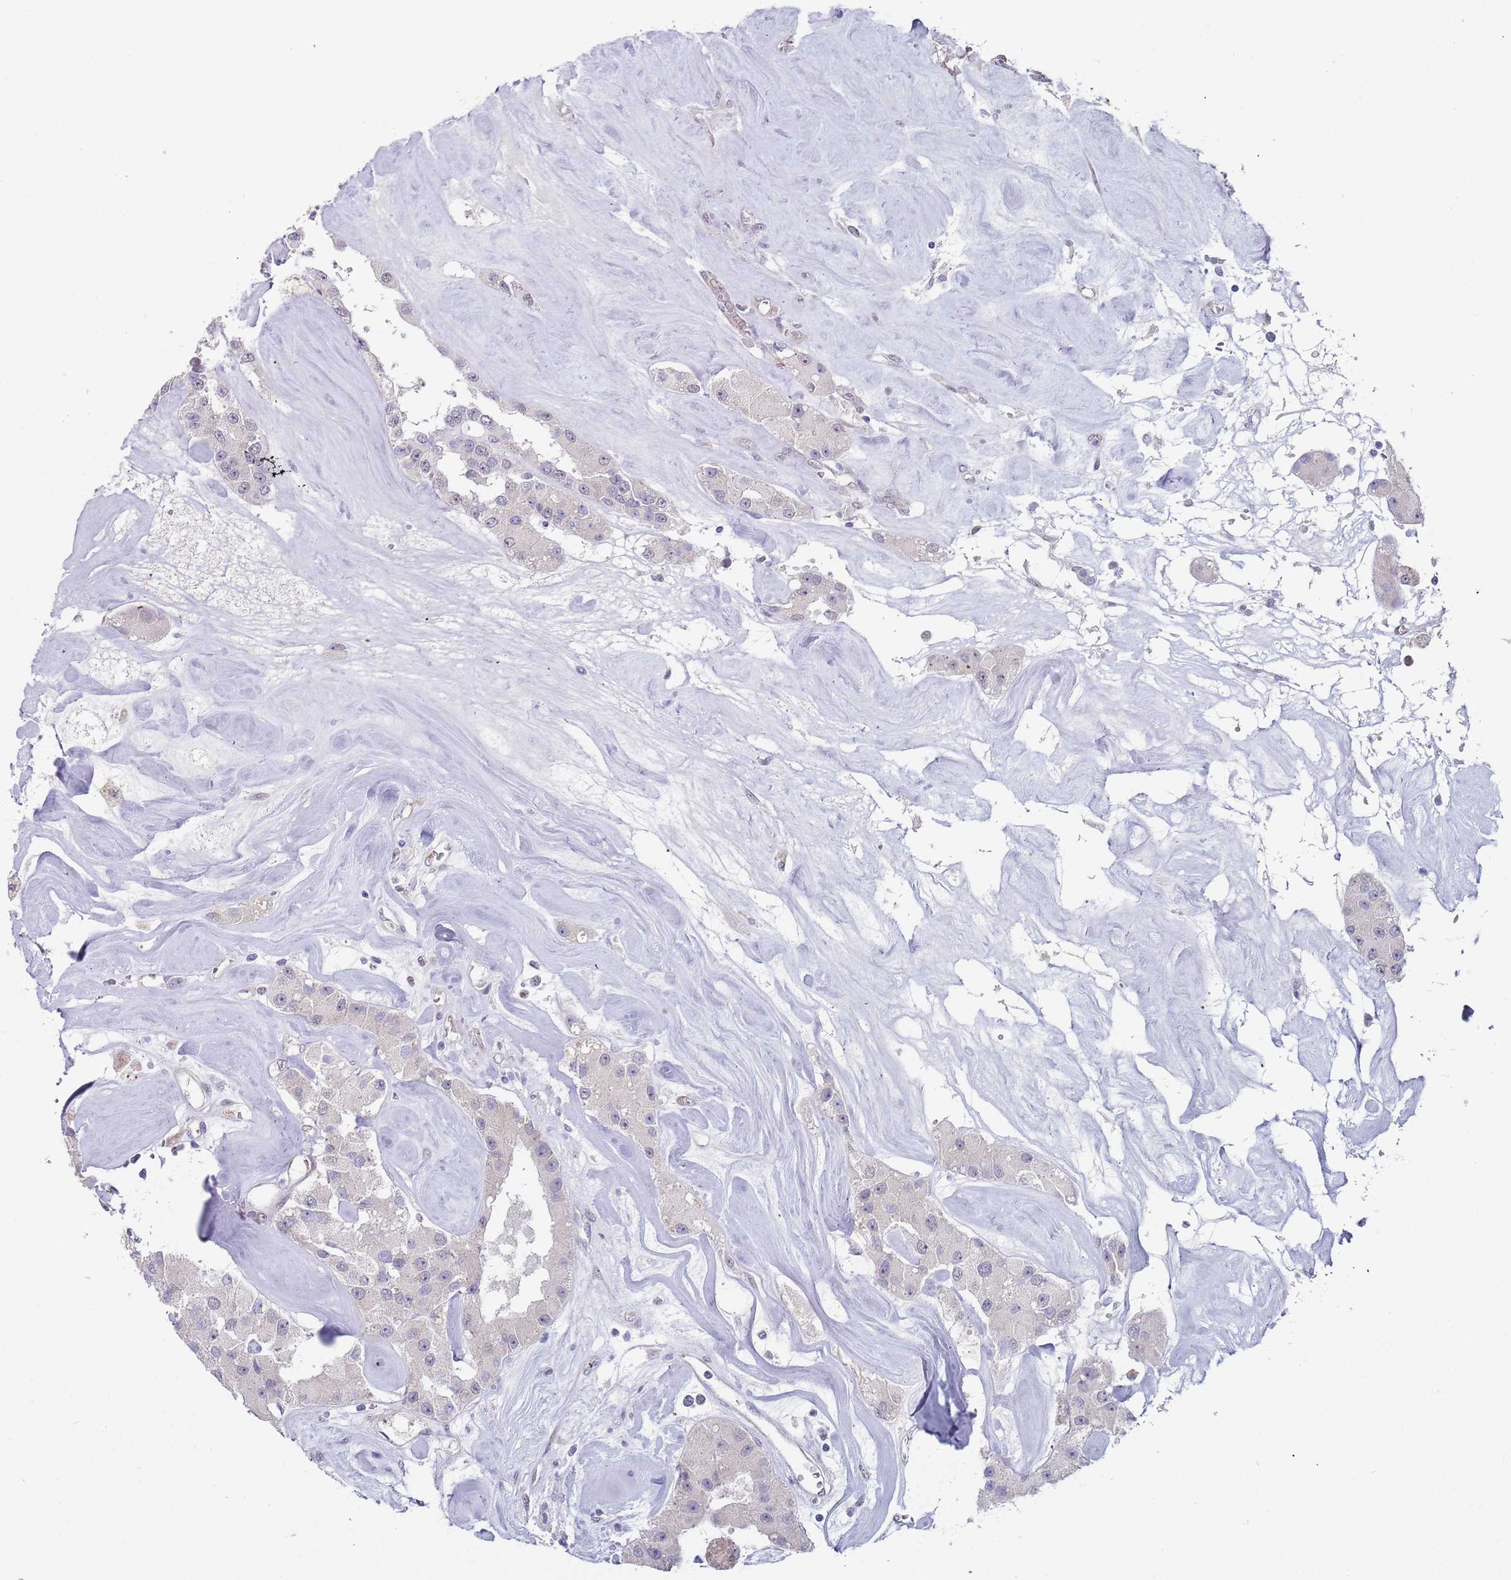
{"staining": {"intensity": "negative", "quantity": "none", "location": "none"}, "tissue": "carcinoid", "cell_type": "Tumor cells", "image_type": "cancer", "snomed": [{"axis": "morphology", "description": "Carcinoid, malignant, NOS"}, {"axis": "topography", "description": "Pancreas"}], "caption": "DAB (3,3'-diaminobenzidine) immunohistochemical staining of human carcinoid (malignant) exhibits no significant staining in tumor cells.", "gene": "TNRC6C", "patient": {"sex": "male", "age": 41}}